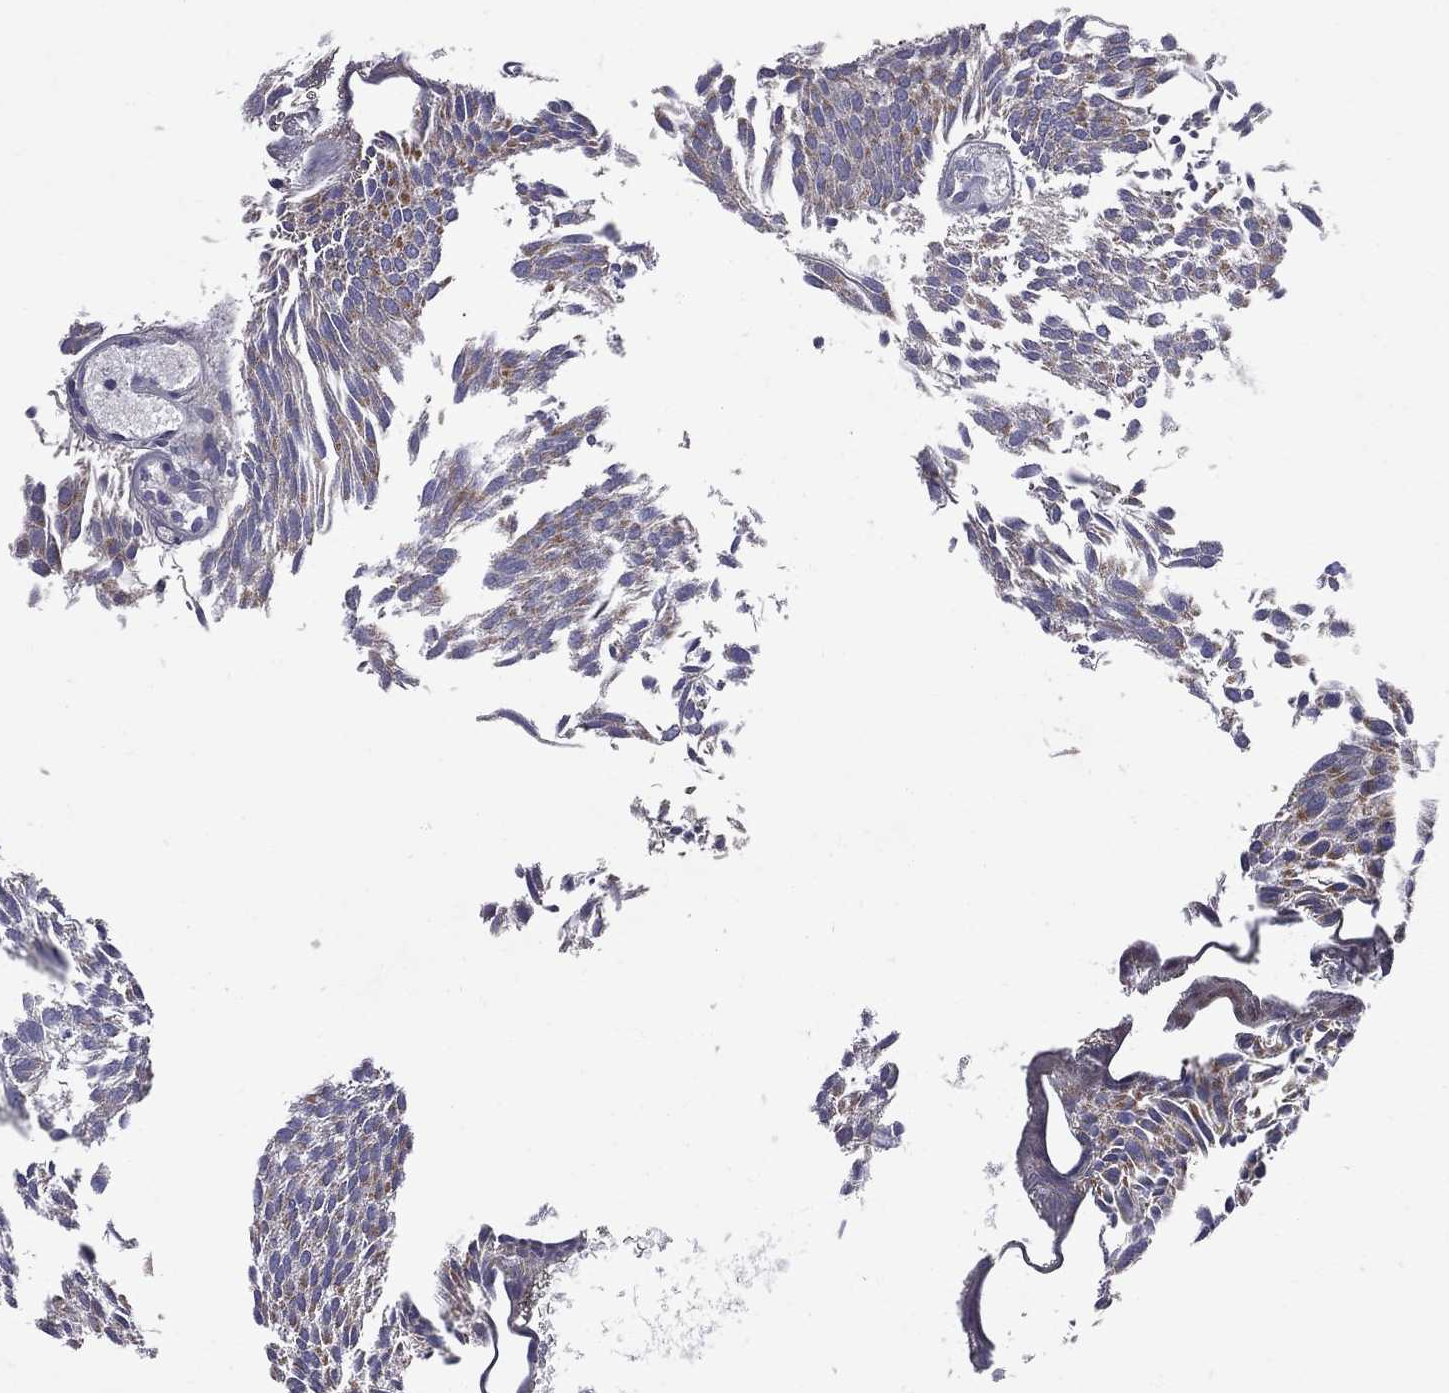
{"staining": {"intensity": "moderate", "quantity": "25%-75%", "location": "cytoplasmic/membranous"}, "tissue": "urothelial cancer", "cell_type": "Tumor cells", "image_type": "cancer", "snomed": [{"axis": "morphology", "description": "Urothelial carcinoma, Low grade"}, {"axis": "topography", "description": "Urinary bladder"}], "caption": "A histopathology image of human urothelial cancer stained for a protein reveals moderate cytoplasmic/membranous brown staining in tumor cells.", "gene": "CNOT11", "patient": {"sex": "male", "age": 63}}